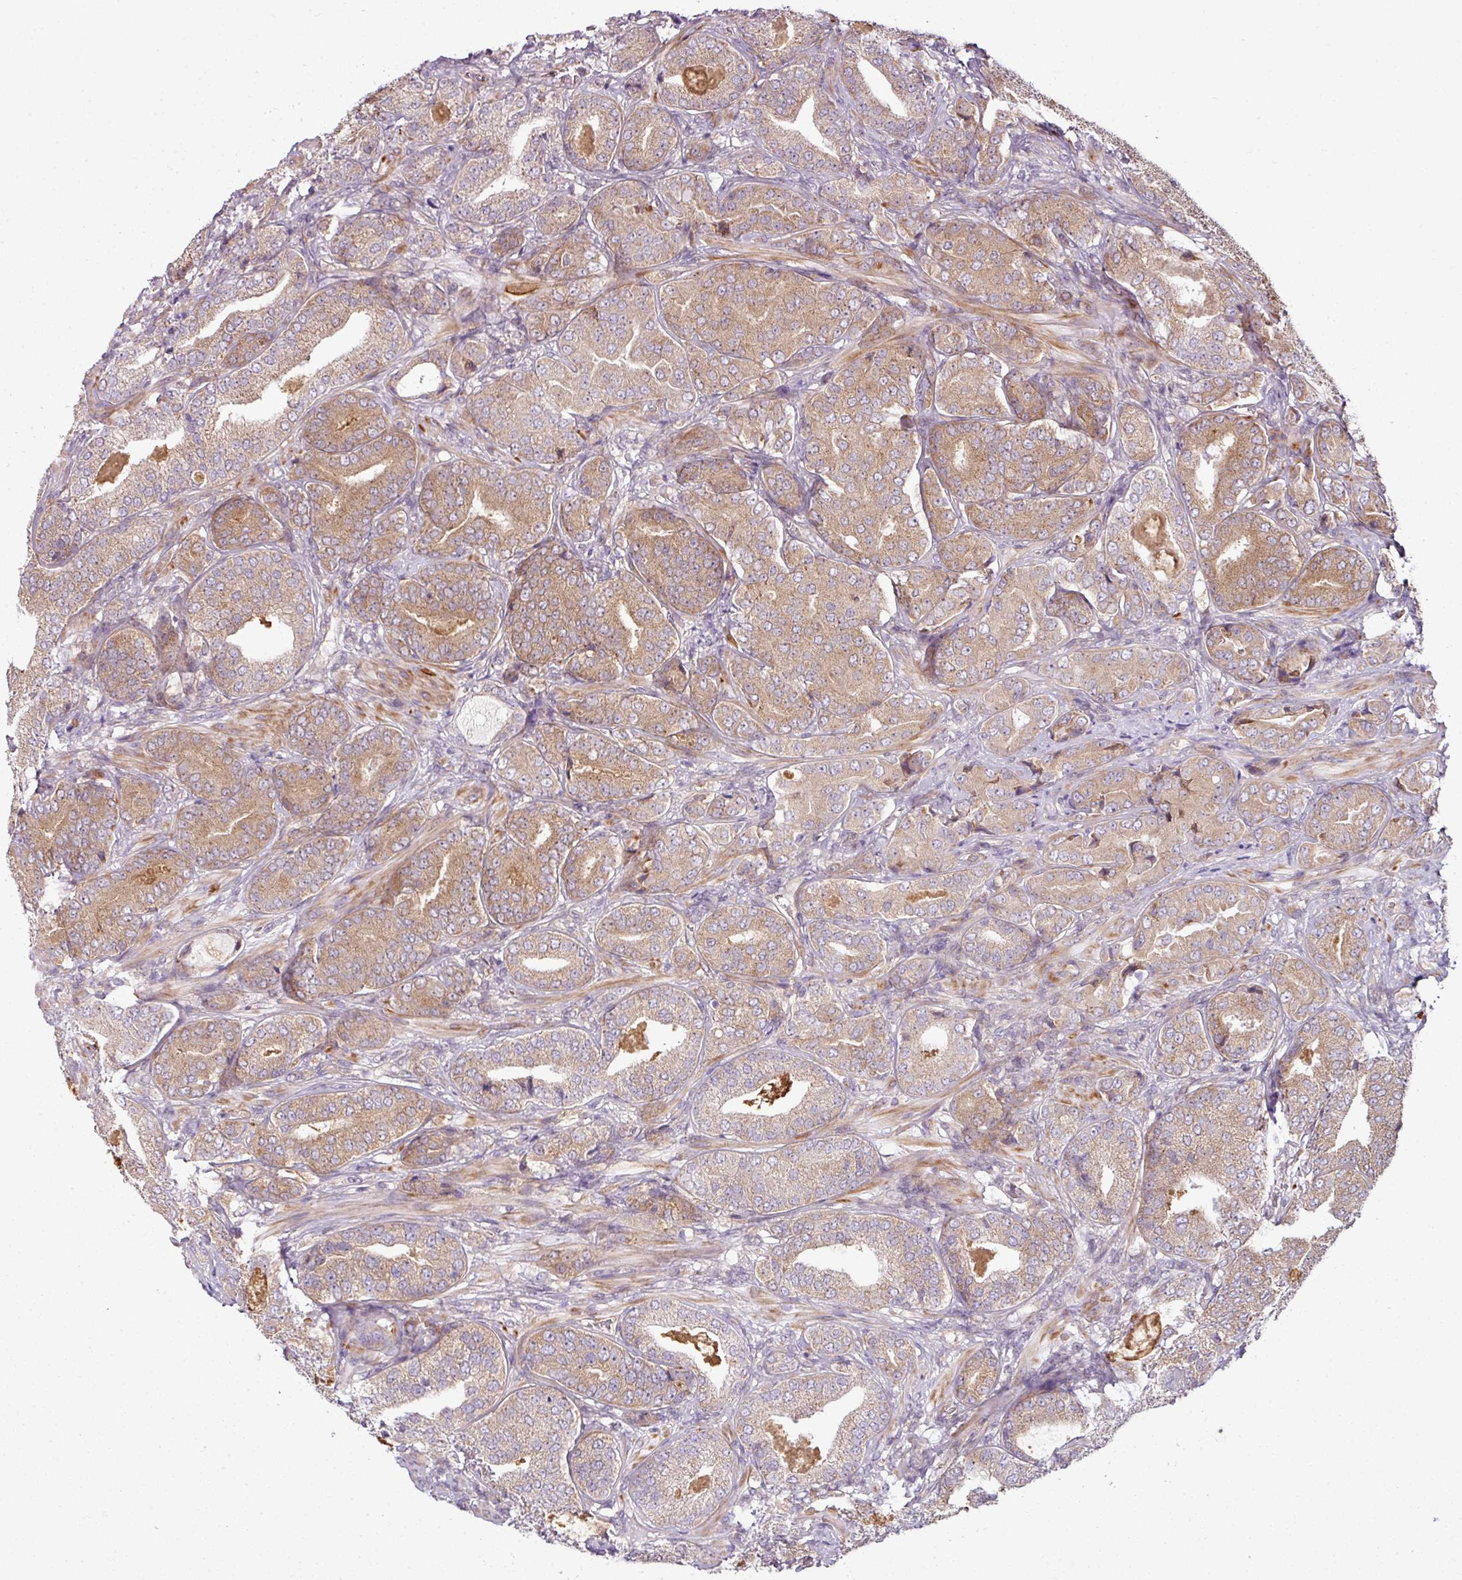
{"staining": {"intensity": "moderate", "quantity": ">75%", "location": "cytoplasmic/membranous"}, "tissue": "prostate cancer", "cell_type": "Tumor cells", "image_type": "cancer", "snomed": [{"axis": "morphology", "description": "Adenocarcinoma, High grade"}, {"axis": "topography", "description": "Prostate"}], "caption": "A photomicrograph of human prostate cancer stained for a protein displays moderate cytoplasmic/membranous brown staining in tumor cells.", "gene": "DERPC", "patient": {"sex": "male", "age": 63}}